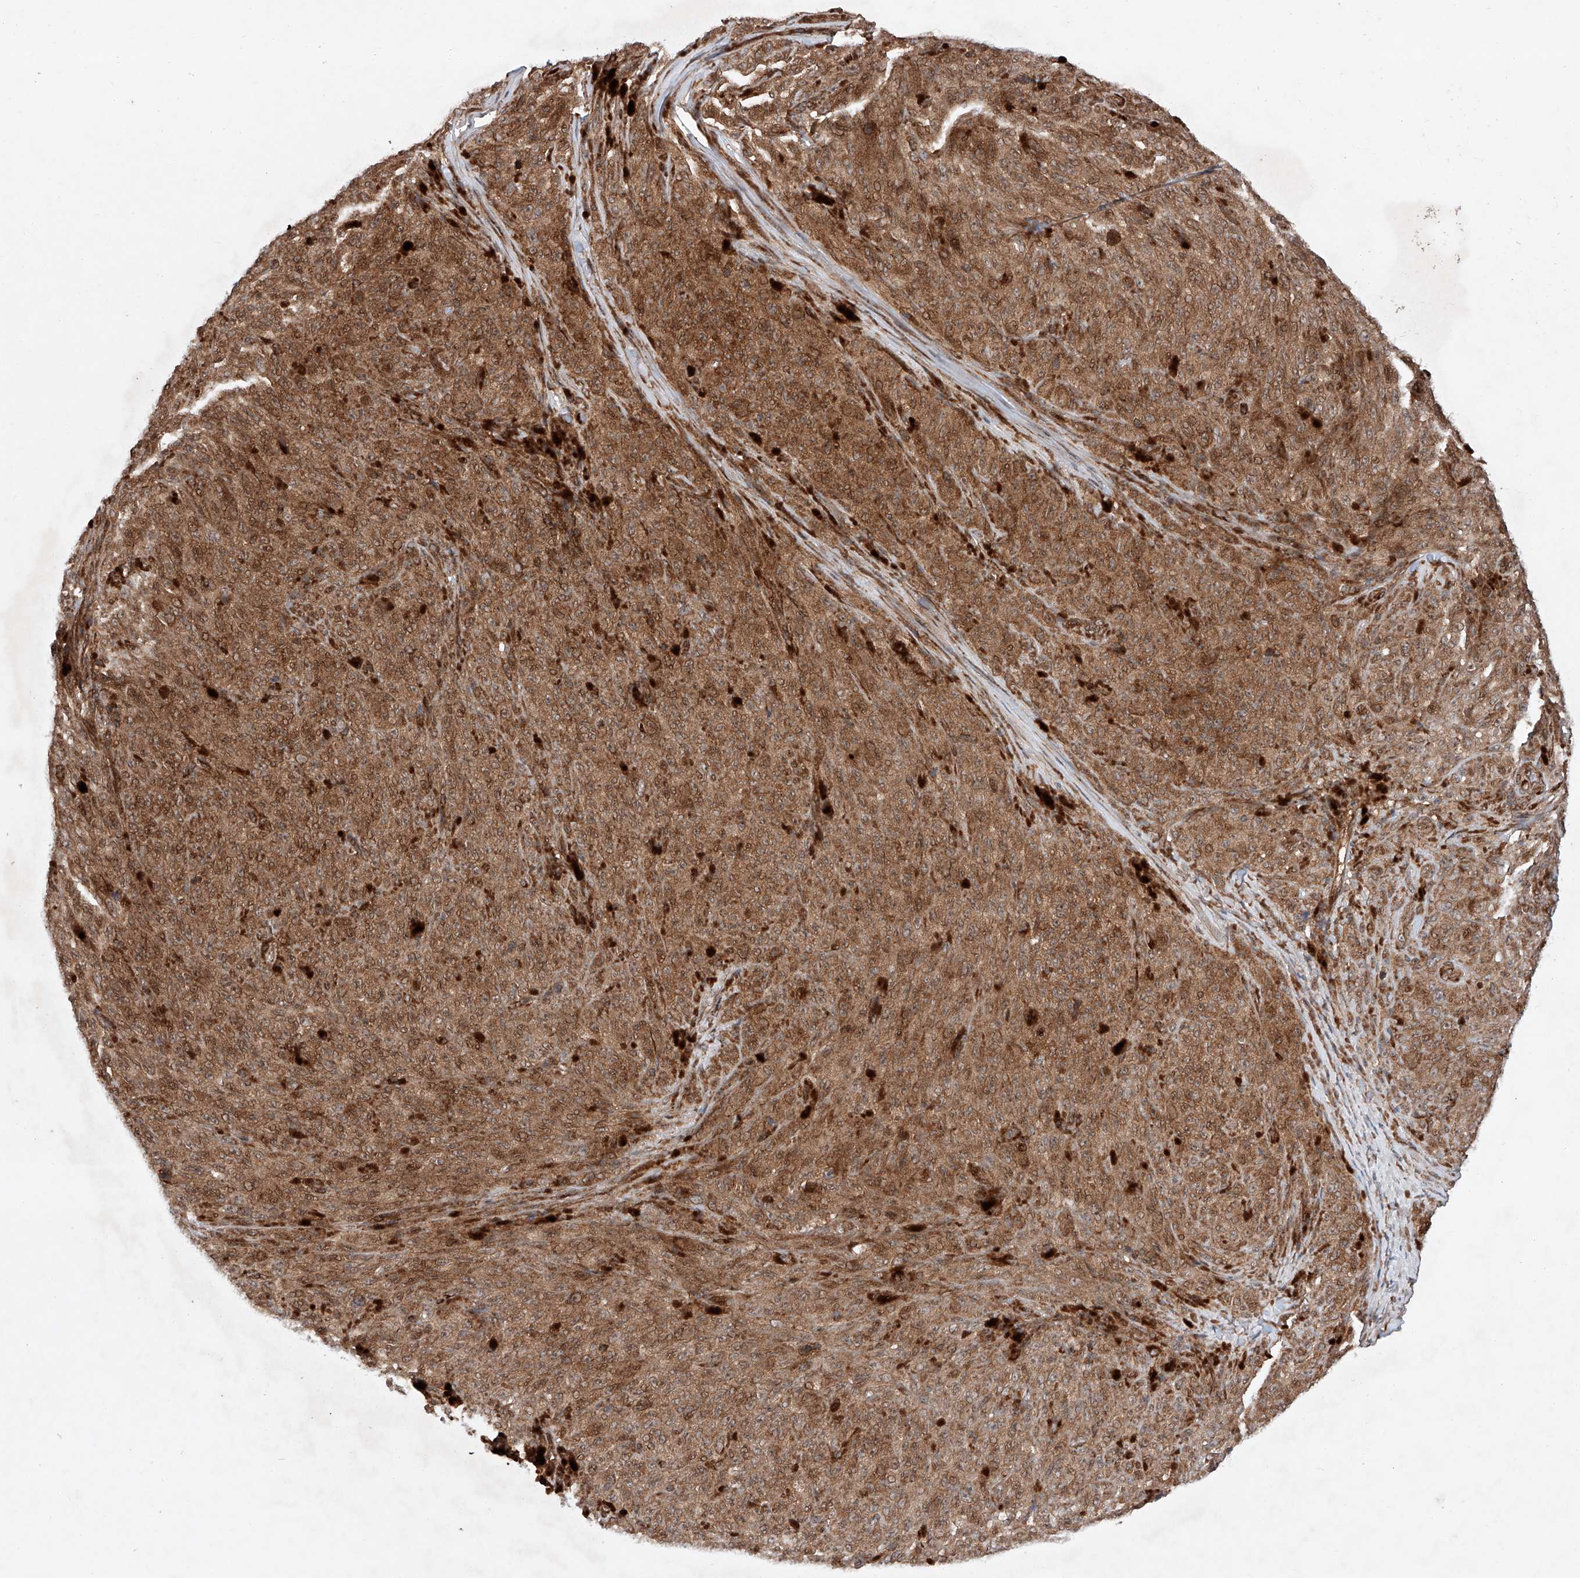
{"staining": {"intensity": "moderate", "quantity": ">75%", "location": "cytoplasmic/membranous"}, "tissue": "melanoma", "cell_type": "Tumor cells", "image_type": "cancer", "snomed": [{"axis": "morphology", "description": "Malignant melanoma, NOS"}, {"axis": "topography", "description": "Skin"}], "caption": "The histopathology image exhibits immunohistochemical staining of malignant melanoma. There is moderate cytoplasmic/membranous staining is appreciated in approximately >75% of tumor cells.", "gene": "ZFP28", "patient": {"sex": "female", "age": 82}}